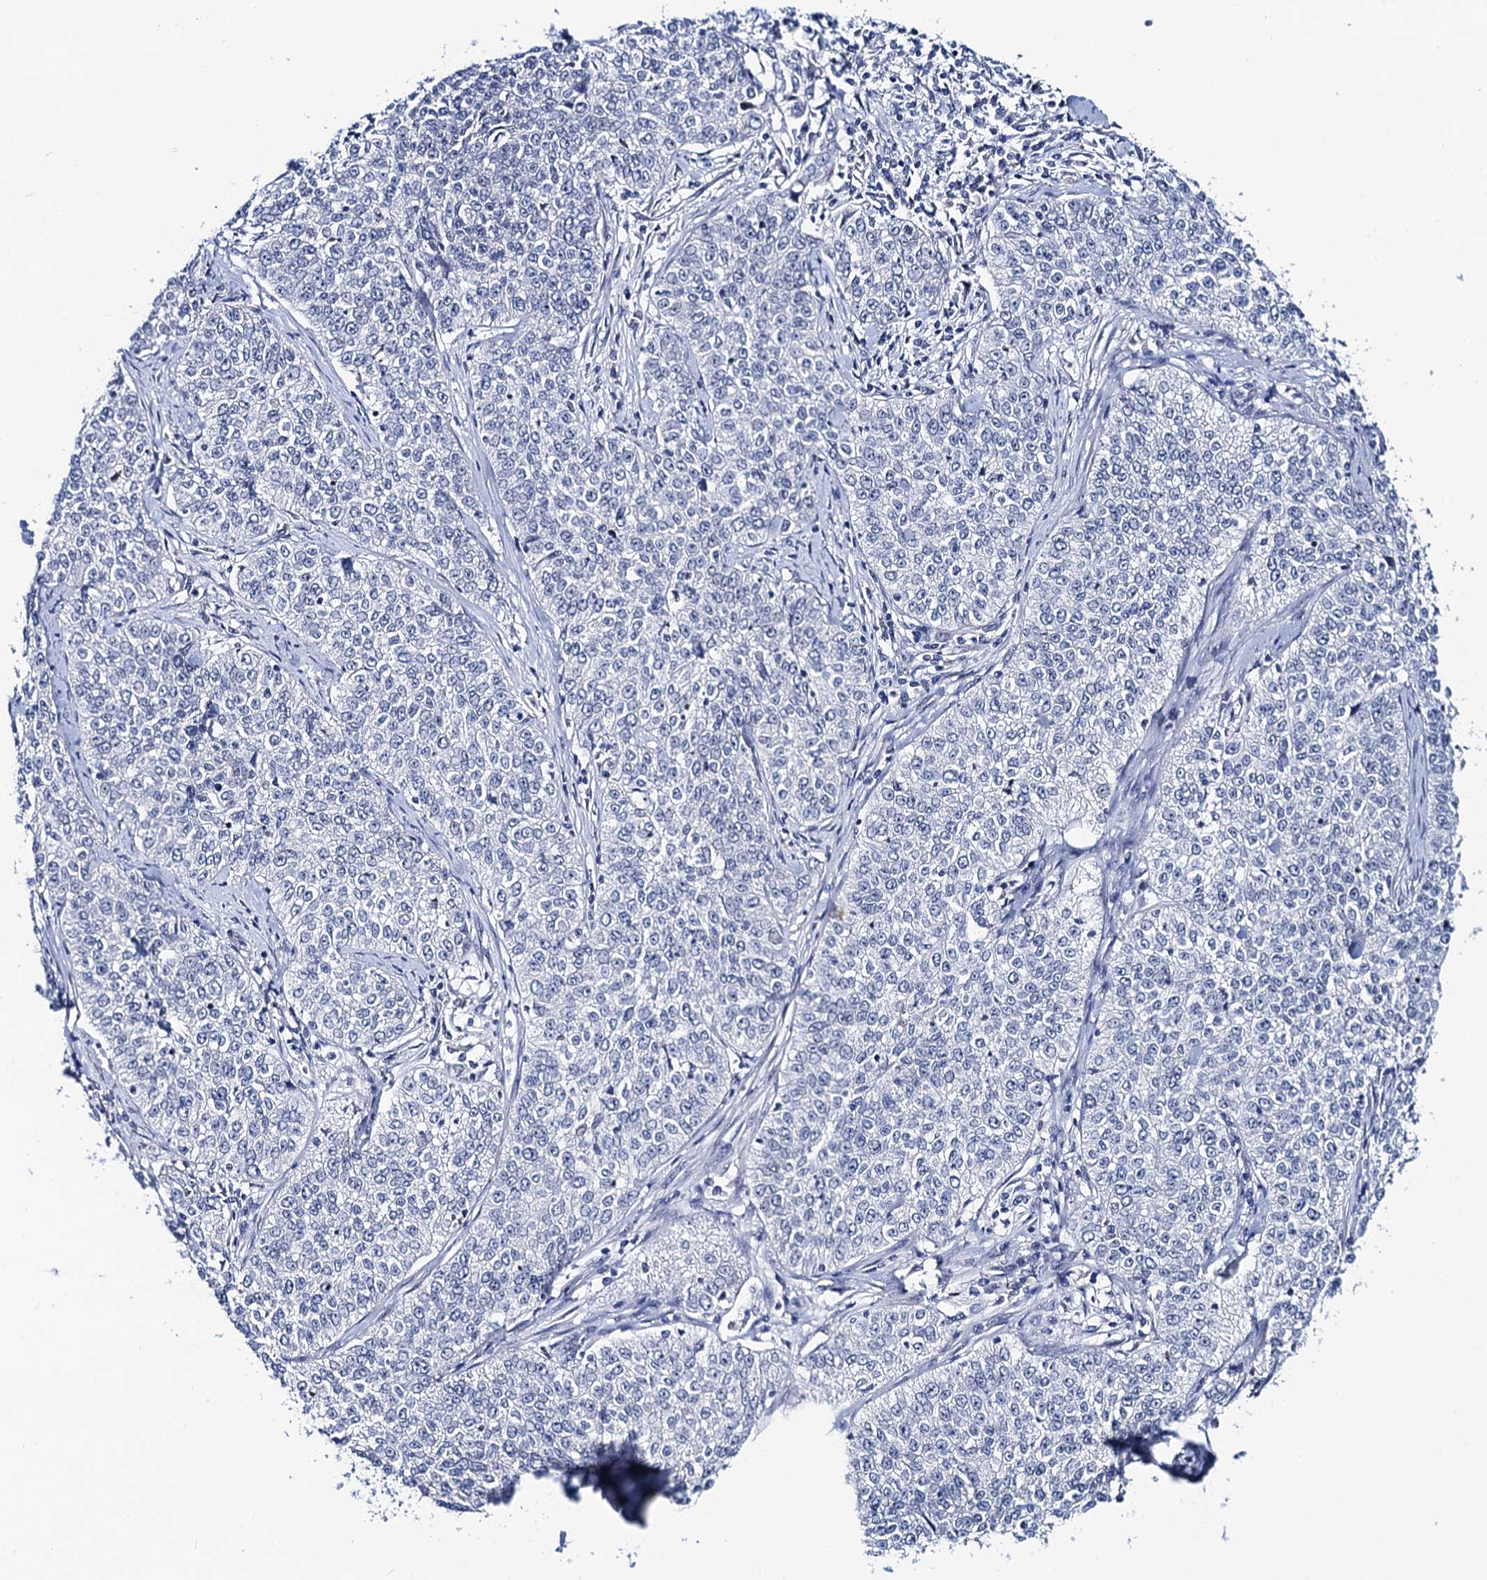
{"staining": {"intensity": "negative", "quantity": "none", "location": "none"}, "tissue": "cervical cancer", "cell_type": "Tumor cells", "image_type": "cancer", "snomed": [{"axis": "morphology", "description": "Squamous cell carcinoma, NOS"}, {"axis": "topography", "description": "Cervix"}], "caption": "An image of human squamous cell carcinoma (cervical) is negative for staining in tumor cells. Brightfield microscopy of immunohistochemistry (IHC) stained with DAB (brown) and hematoxylin (blue), captured at high magnification.", "gene": "C16orf87", "patient": {"sex": "female", "age": 35}}